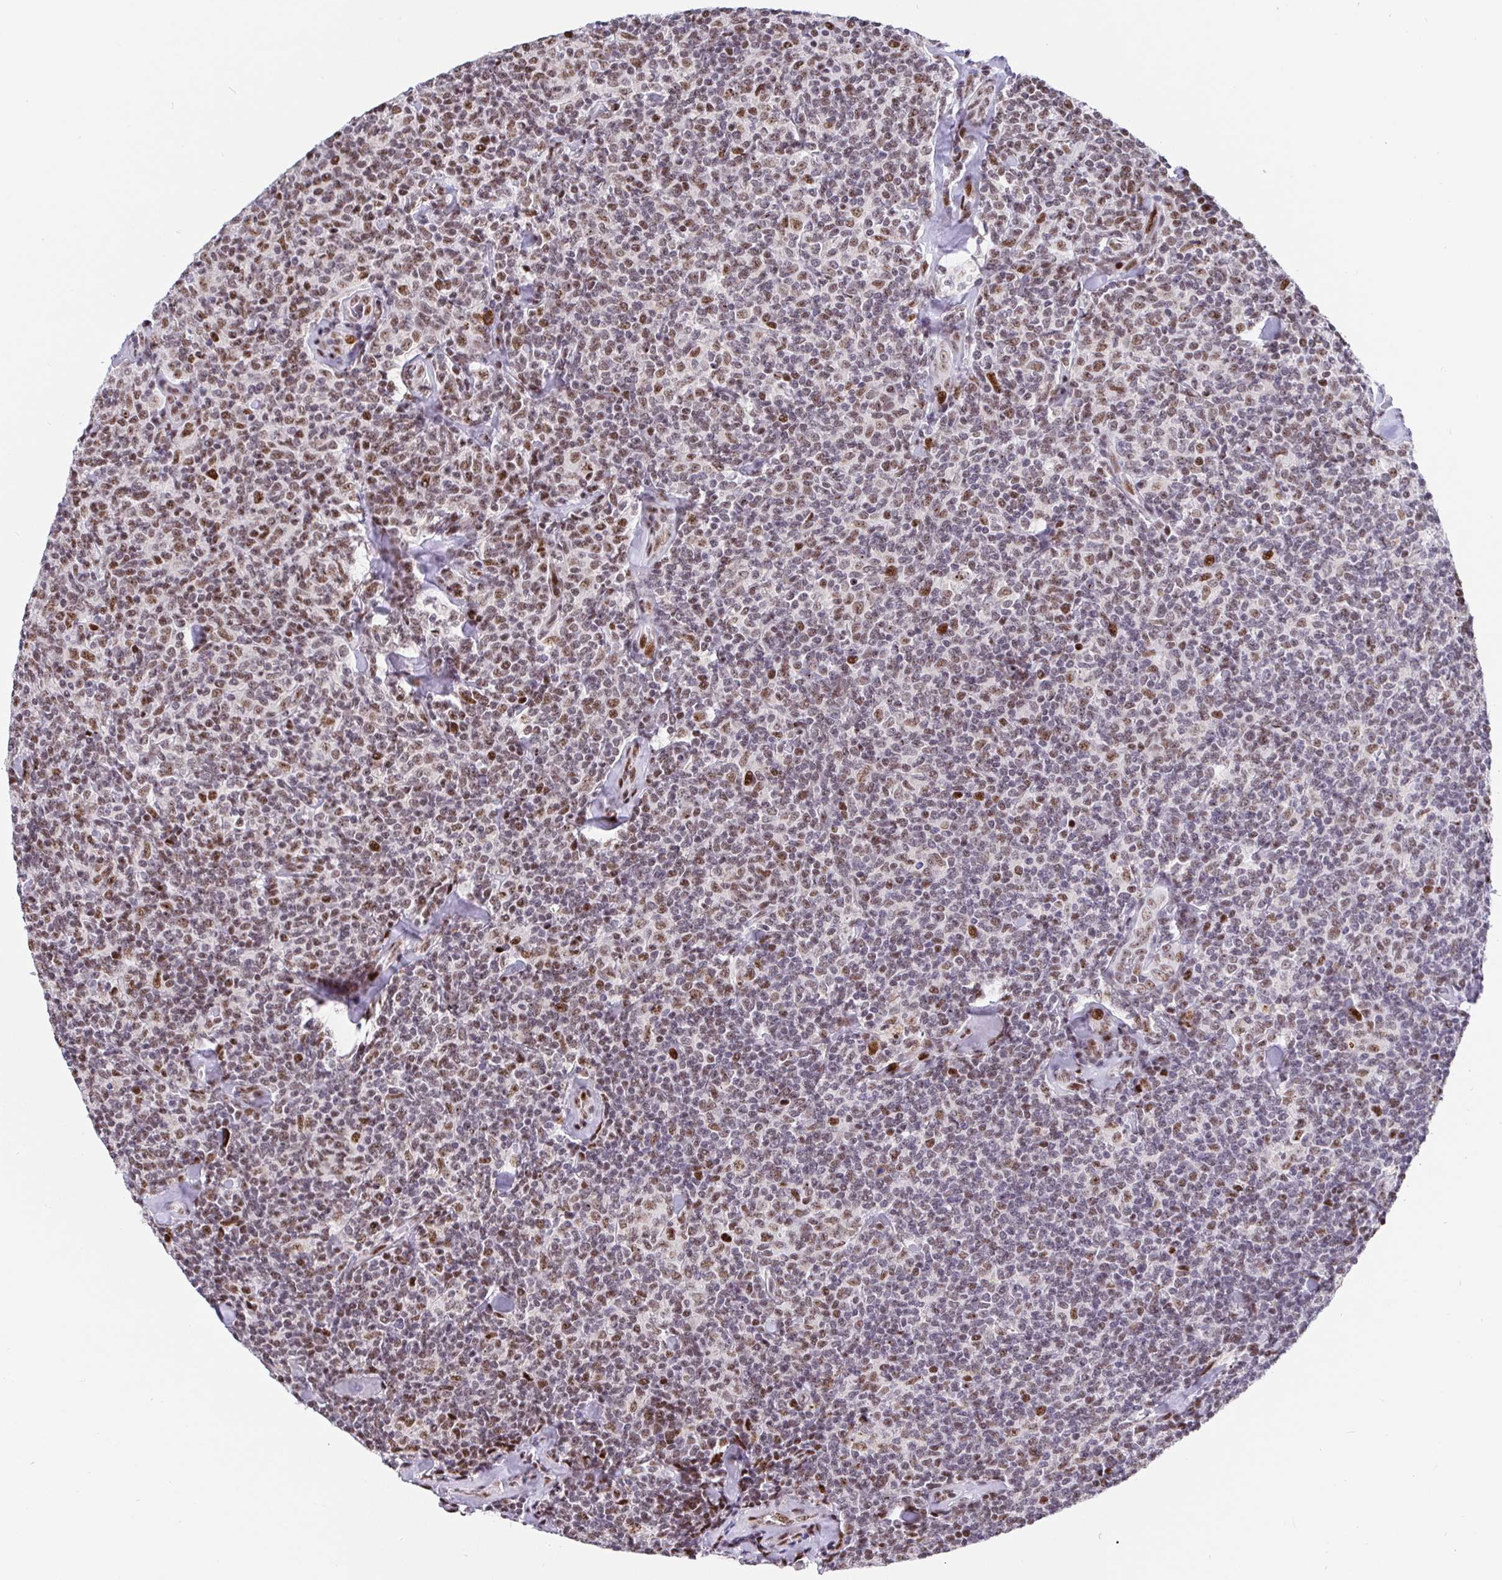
{"staining": {"intensity": "moderate", "quantity": "<25%", "location": "nuclear"}, "tissue": "lymphoma", "cell_type": "Tumor cells", "image_type": "cancer", "snomed": [{"axis": "morphology", "description": "Malignant lymphoma, non-Hodgkin's type, Low grade"}, {"axis": "topography", "description": "Lymph node"}], "caption": "Human low-grade malignant lymphoma, non-Hodgkin's type stained with a brown dye shows moderate nuclear positive expression in about <25% of tumor cells.", "gene": "SETD5", "patient": {"sex": "female", "age": 56}}